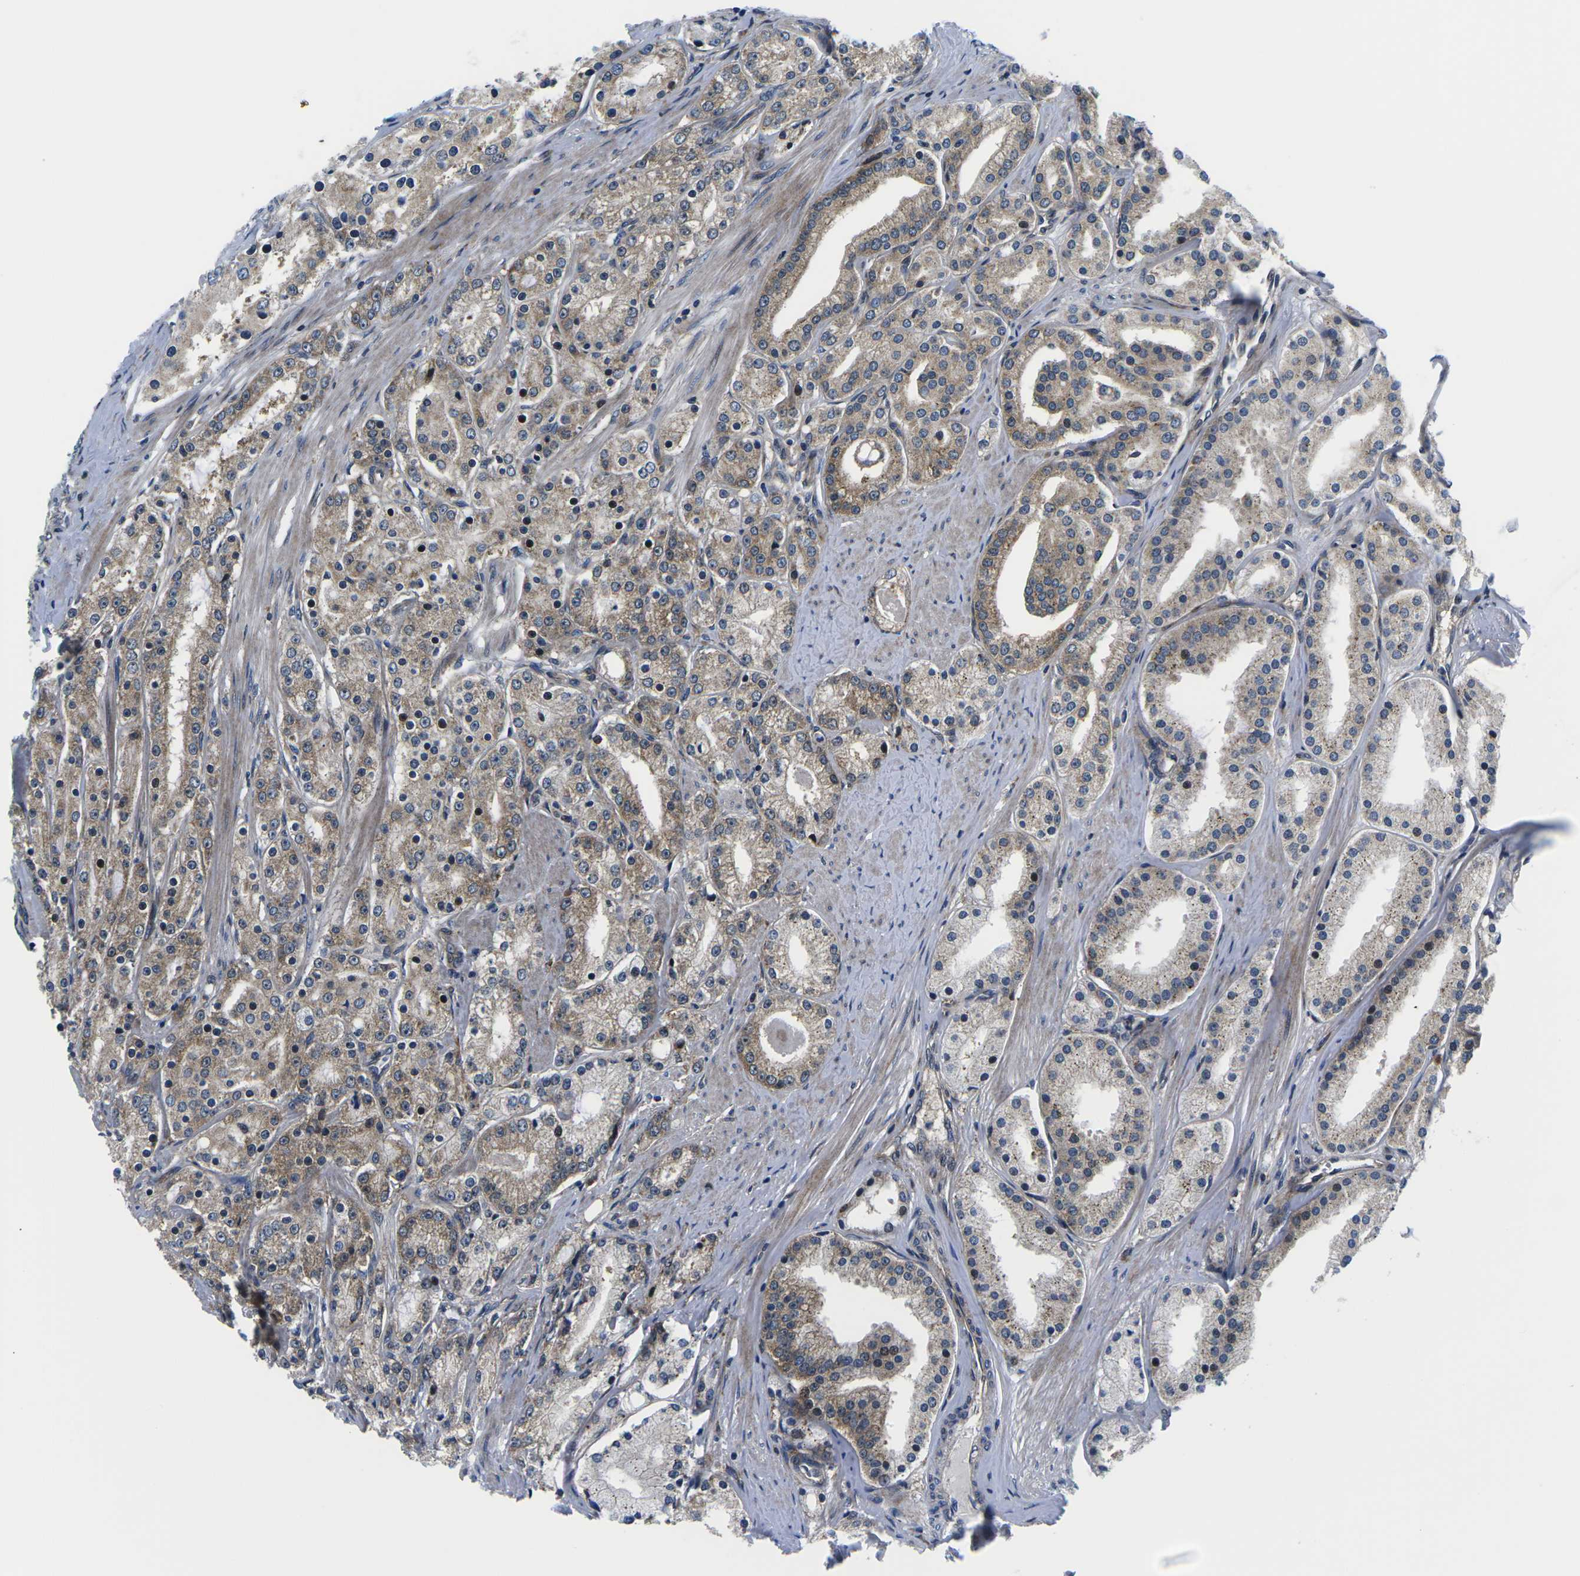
{"staining": {"intensity": "moderate", "quantity": ">75%", "location": "cytoplasmic/membranous"}, "tissue": "prostate cancer", "cell_type": "Tumor cells", "image_type": "cancer", "snomed": [{"axis": "morphology", "description": "Adenocarcinoma, Low grade"}, {"axis": "topography", "description": "Prostate"}], "caption": "Immunohistochemical staining of human prostate low-grade adenocarcinoma reveals moderate cytoplasmic/membranous protein expression in about >75% of tumor cells. The staining is performed using DAB brown chromogen to label protein expression. The nuclei are counter-stained blue using hematoxylin.", "gene": "EIF4E", "patient": {"sex": "male", "age": 63}}